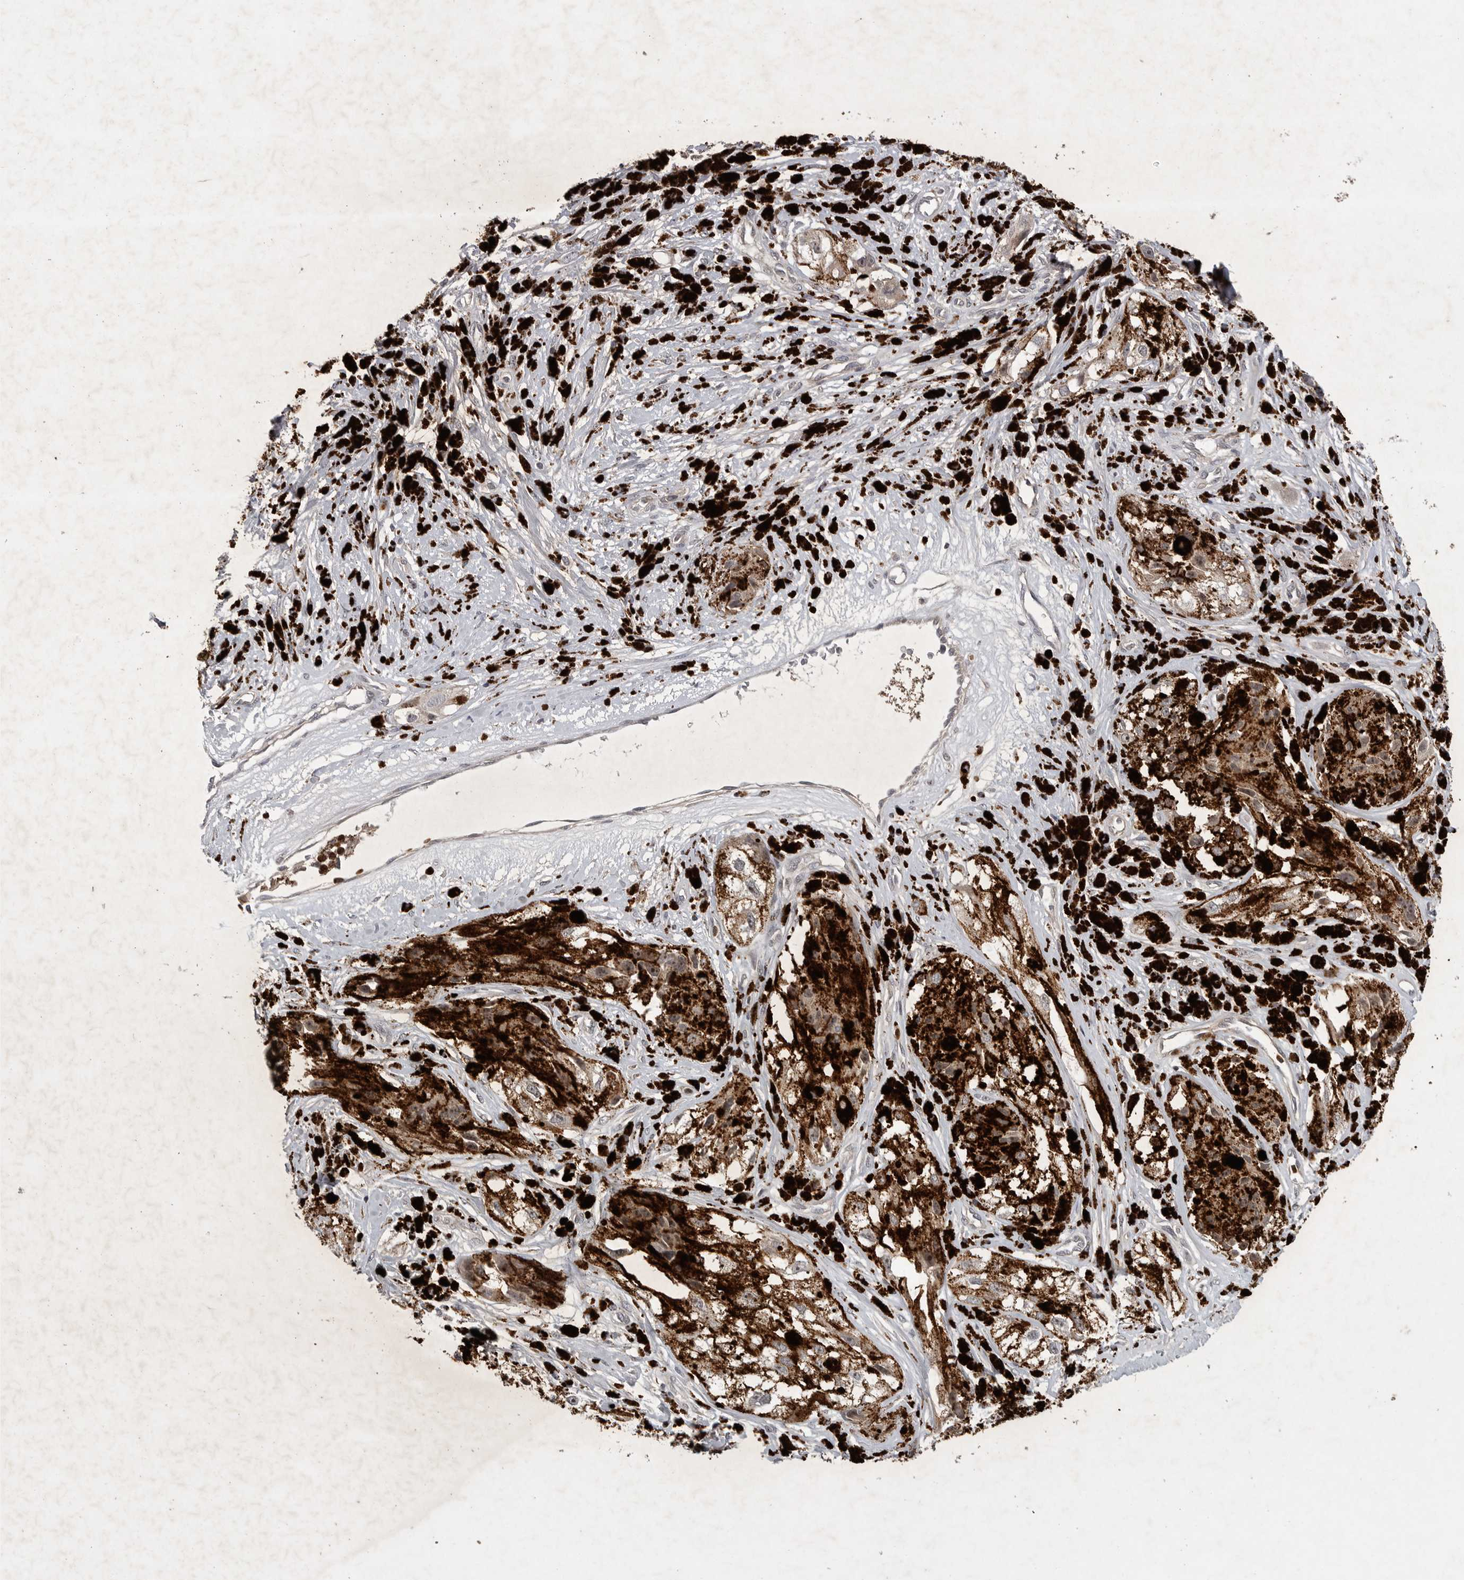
{"staining": {"intensity": "moderate", "quantity": ">75%", "location": "cytoplasmic/membranous"}, "tissue": "melanoma", "cell_type": "Tumor cells", "image_type": "cancer", "snomed": [{"axis": "morphology", "description": "Malignant melanoma, NOS"}, {"axis": "topography", "description": "Skin"}], "caption": "High-magnification brightfield microscopy of melanoma stained with DAB (3,3'-diaminobenzidine) (brown) and counterstained with hematoxylin (blue). tumor cells exhibit moderate cytoplasmic/membranous staining is identified in approximately>75% of cells.", "gene": "UBE3D", "patient": {"sex": "male", "age": 88}}